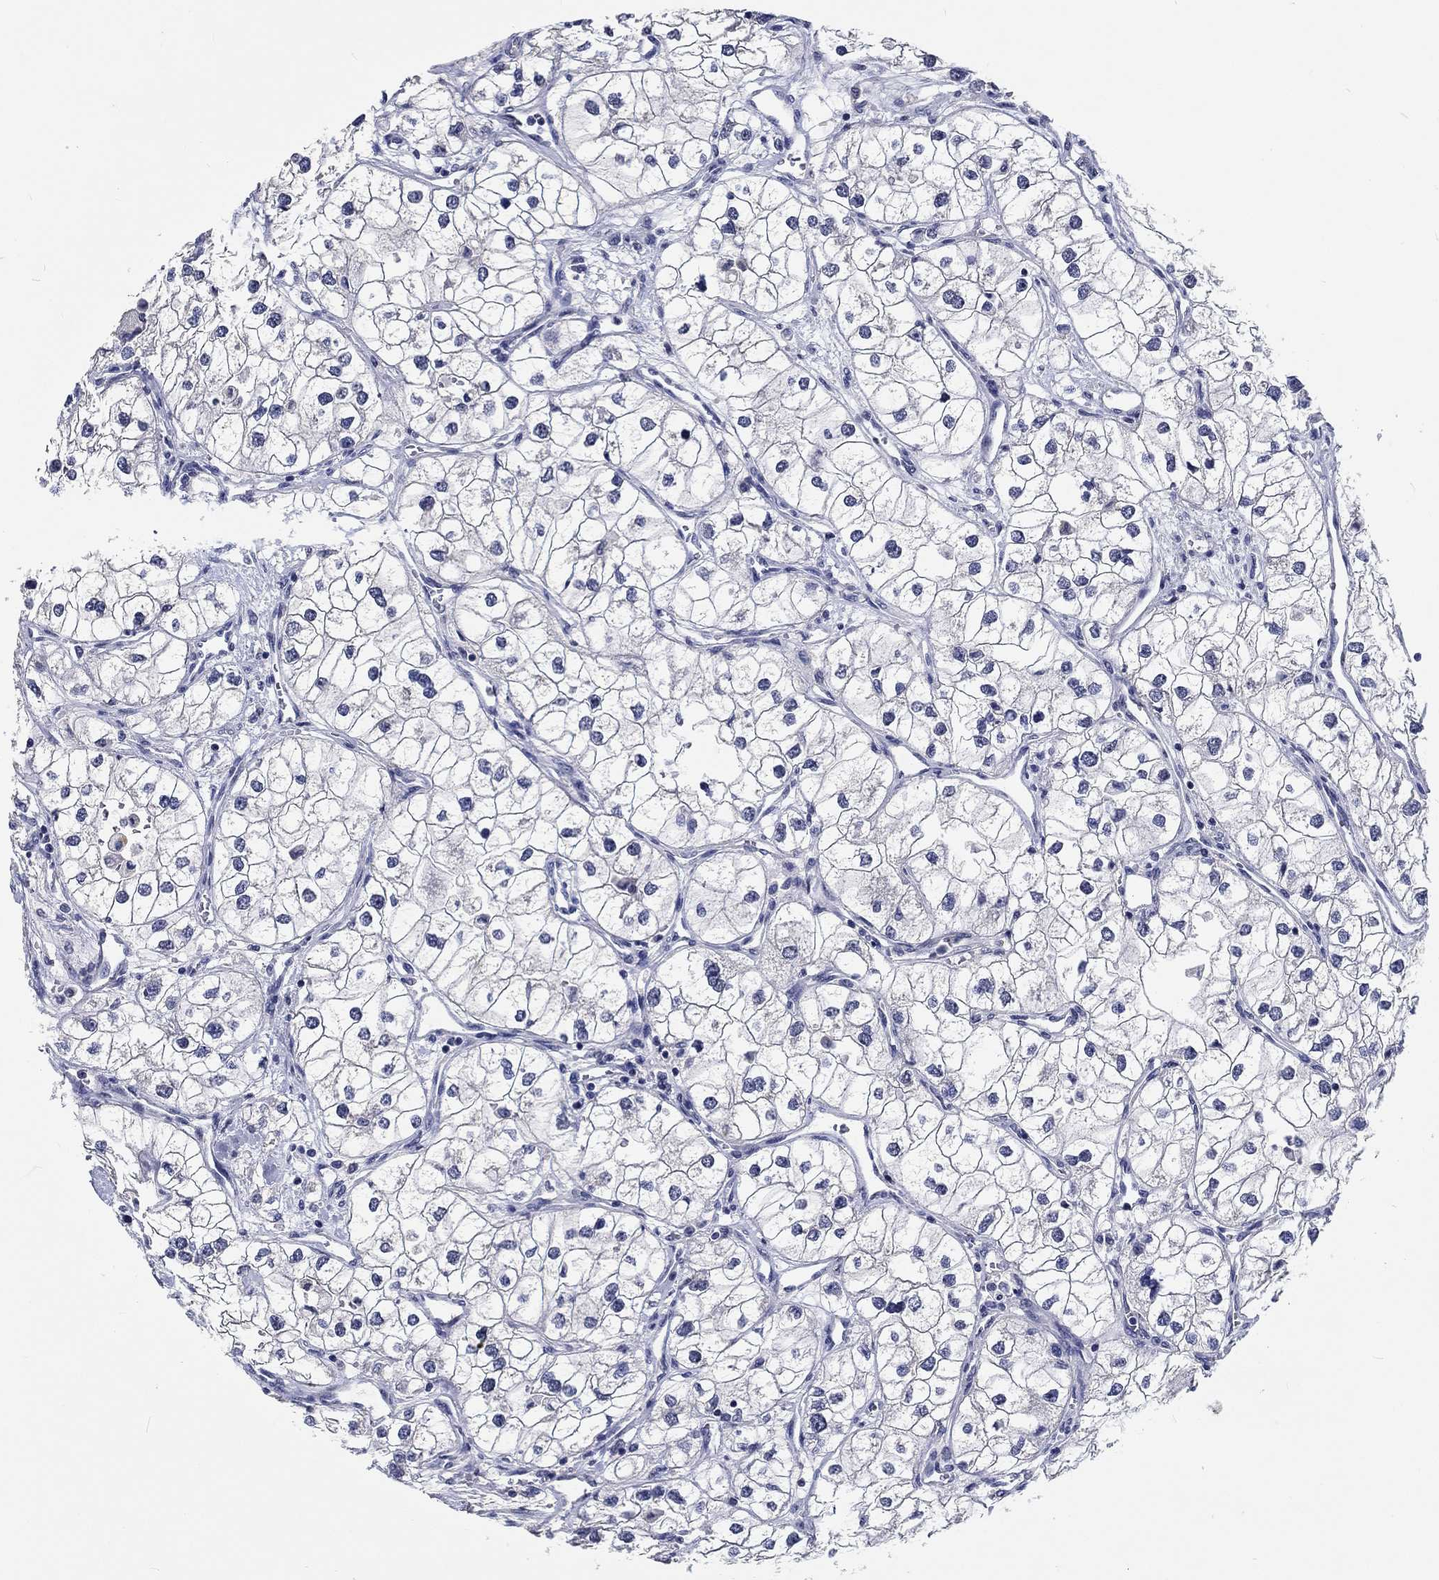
{"staining": {"intensity": "negative", "quantity": "none", "location": "none"}, "tissue": "renal cancer", "cell_type": "Tumor cells", "image_type": "cancer", "snomed": [{"axis": "morphology", "description": "Adenocarcinoma, NOS"}, {"axis": "topography", "description": "Kidney"}], "caption": "IHC of renal cancer displays no positivity in tumor cells. (DAB (3,3'-diaminobenzidine) immunohistochemistry (IHC), high magnification).", "gene": "GRIN1", "patient": {"sex": "male", "age": 59}}